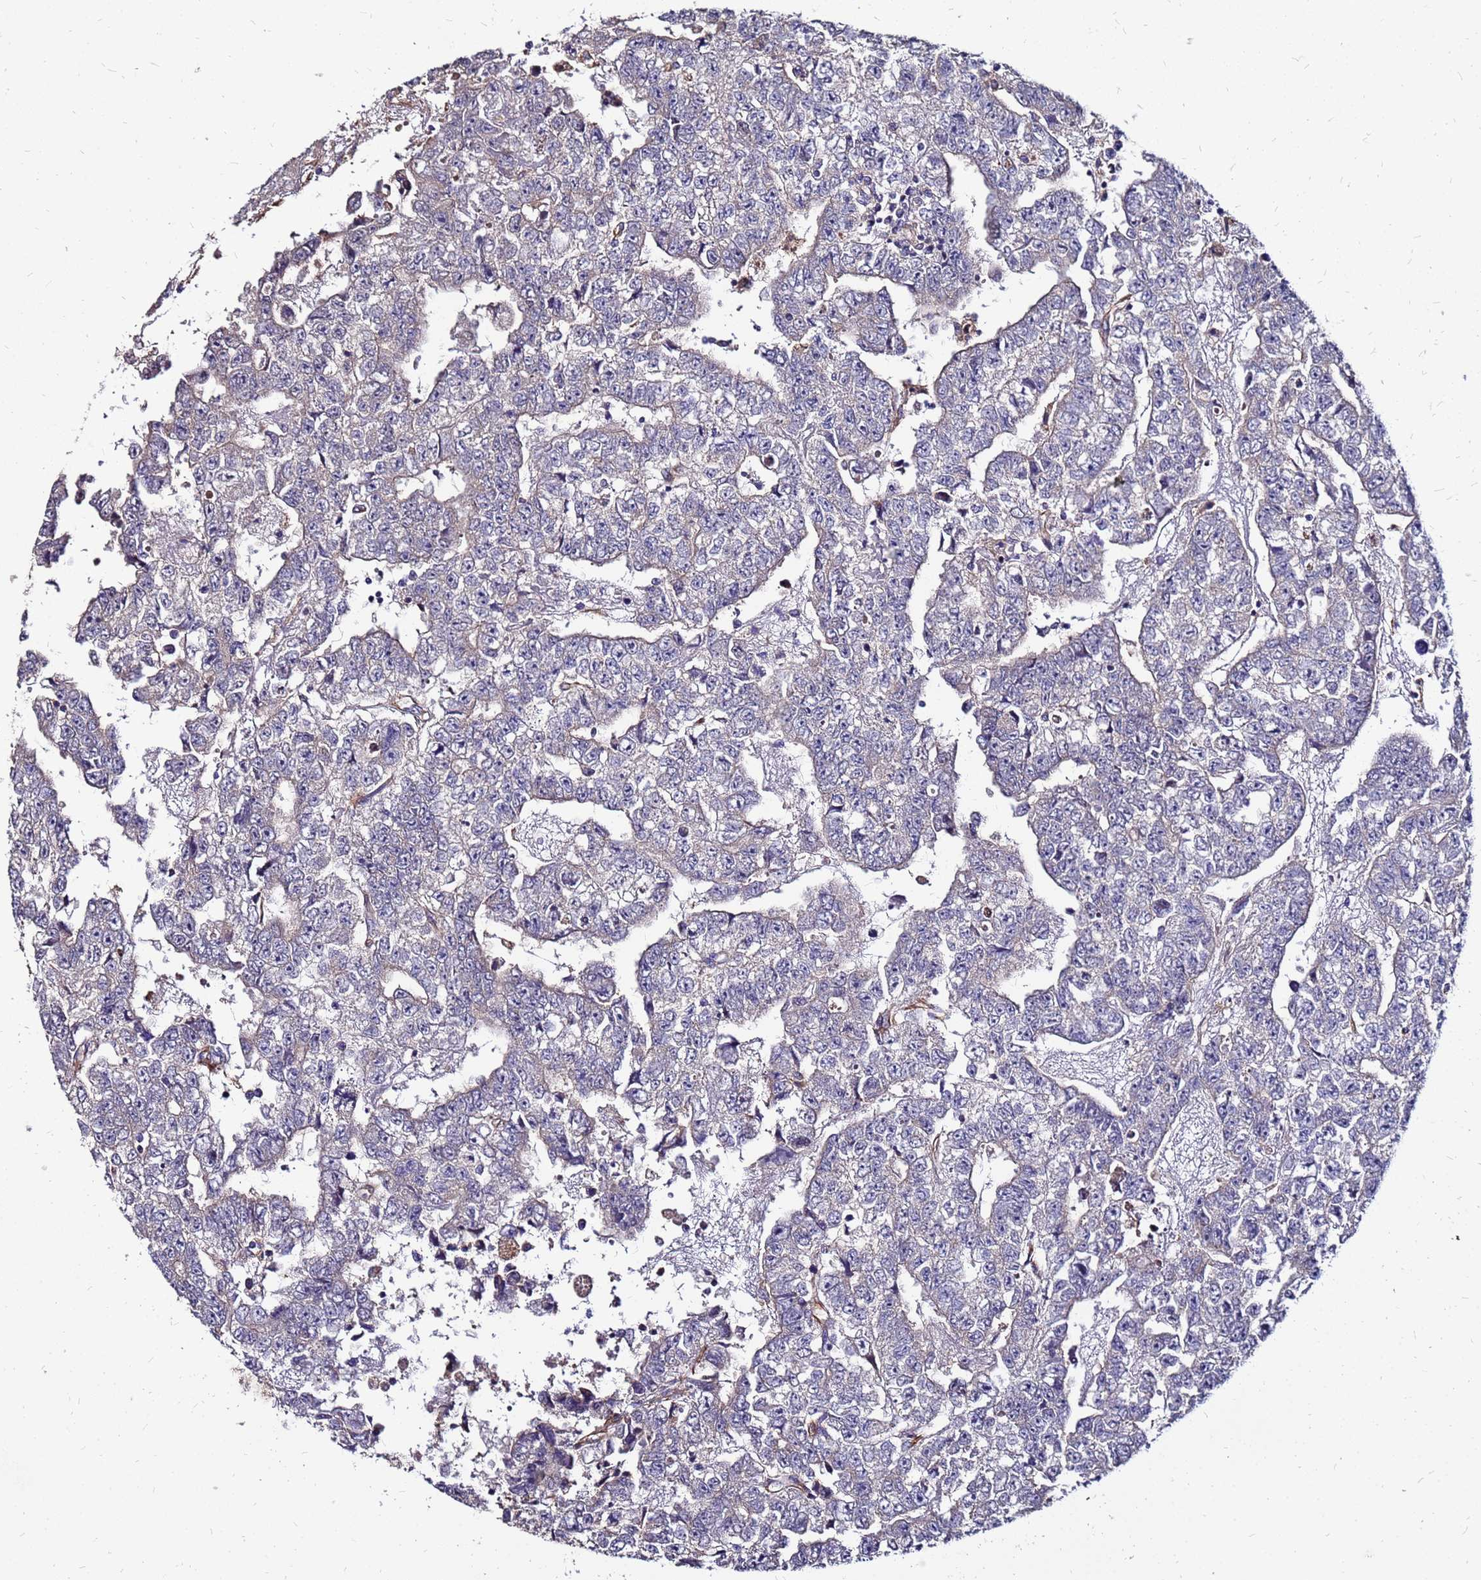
{"staining": {"intensity": "negative", "quantity": "none", "location": "none"}, "tissue": "testis cancer", "cell_type": "Tumor cells", "image_type": "cancer", "snomed": [{"axis": "morphology", "description": "Carcinoma, Embryonal, NOS"}, {"axis": "topography", "description": "Testis"}], "caption": "An image of human testis cancer (embryonal carcinoma) is negative for staining in tumor cells. Nuclei are stained in blue.", "gene": "ARHGEF5", "patient": {"sex": "male", "age": 25}}